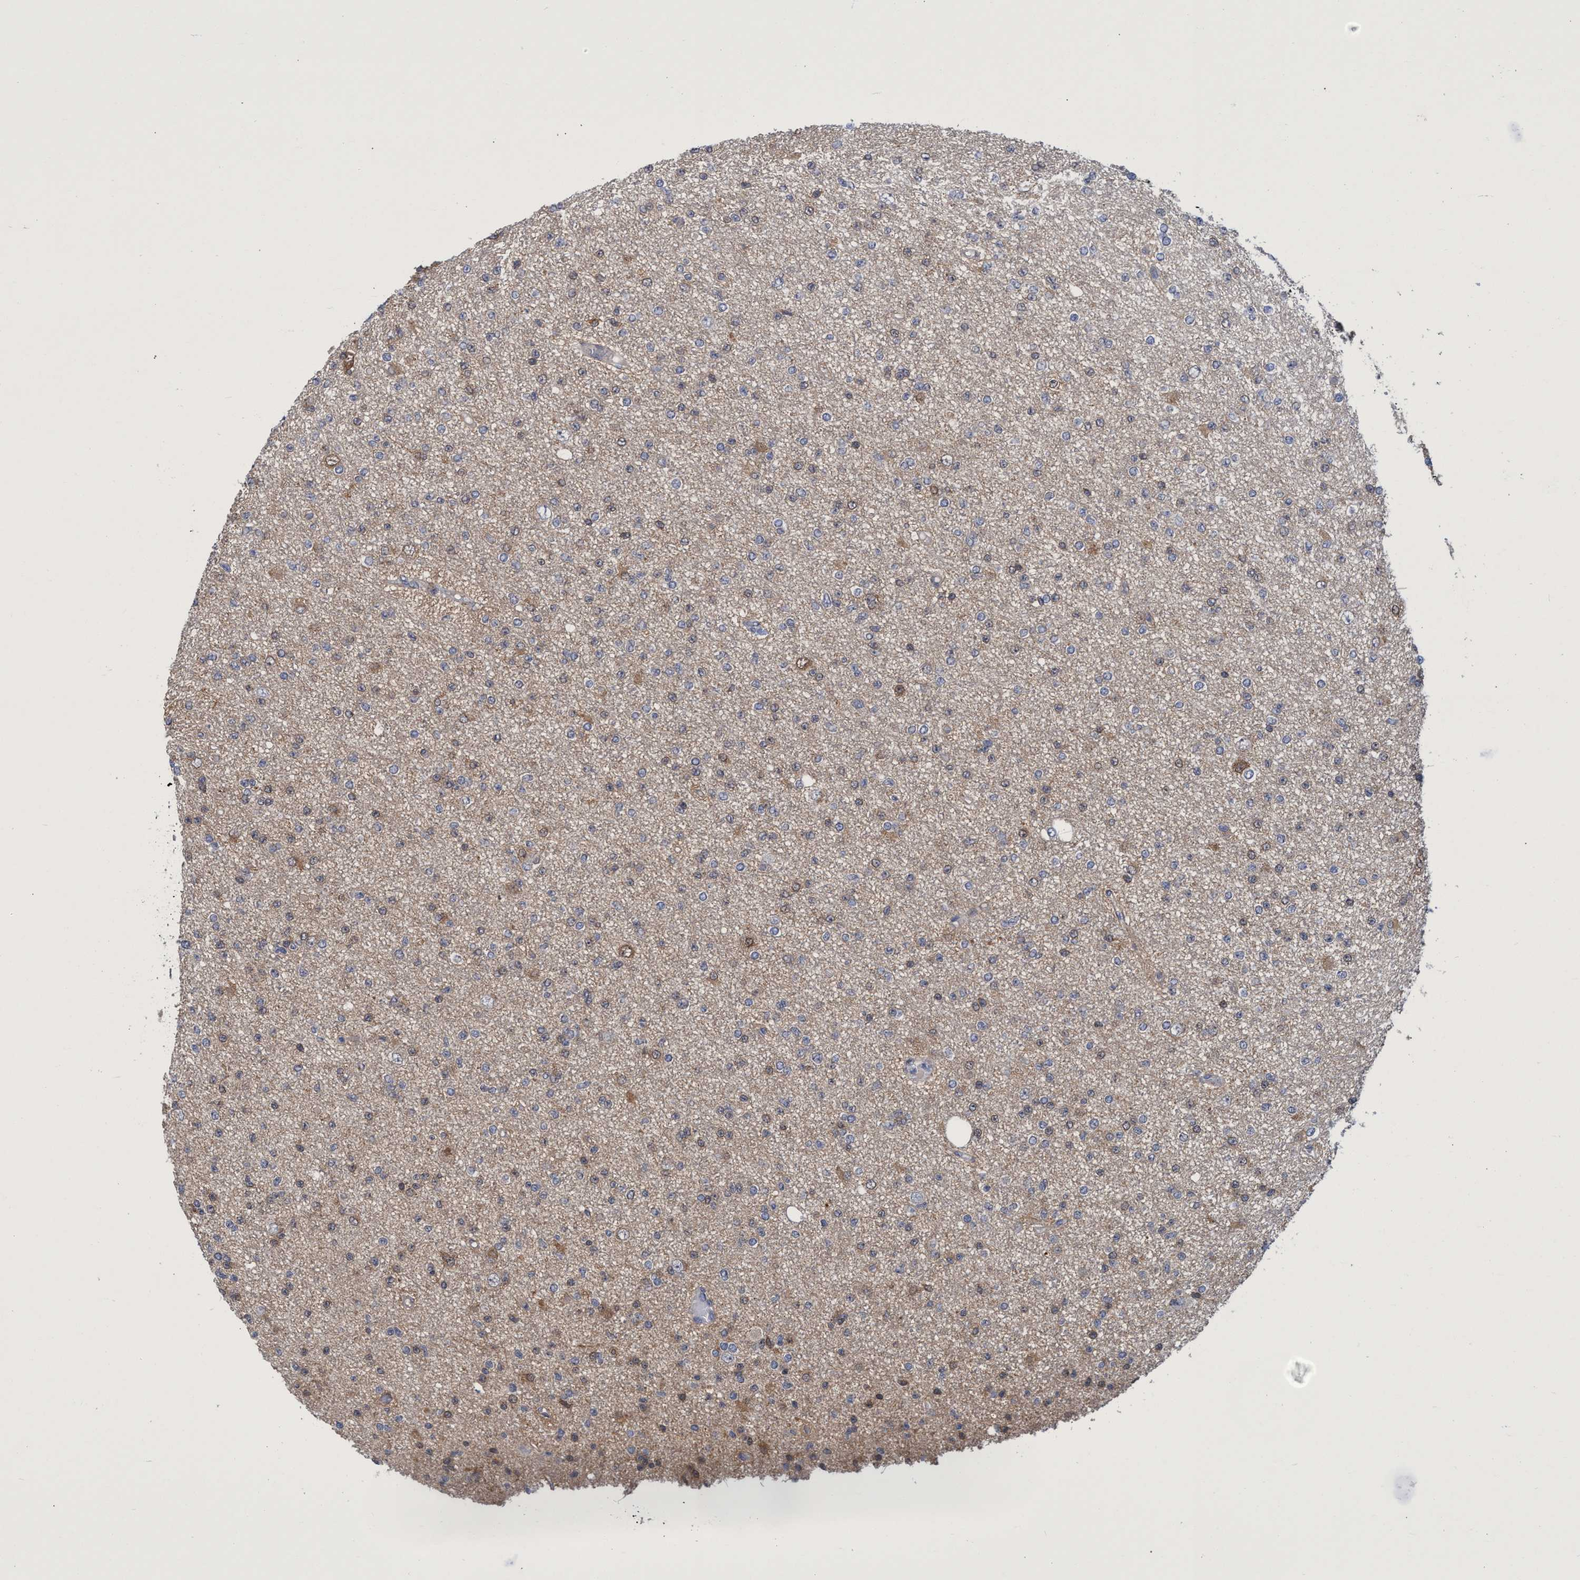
{"staining": {"intensity": "weak", "quantity": "<25%", "location": "cytoplasmic/membranous"}, "tissue": "glioma", "cell_type": "Tumor cells", "image_type": "cancer", "snomed": [{"axis": "morphology", "description": "Glioma, malignant, Low grade"}, {"axis": "topography", "description": "Brain"}], "caption": "This is an immunohistochemistry (IHC) image of malignant low-grade glioma. There is no expression in tumor cells.", "gene": "PNPO", "patient": {"sex": "female", "age": 22}}